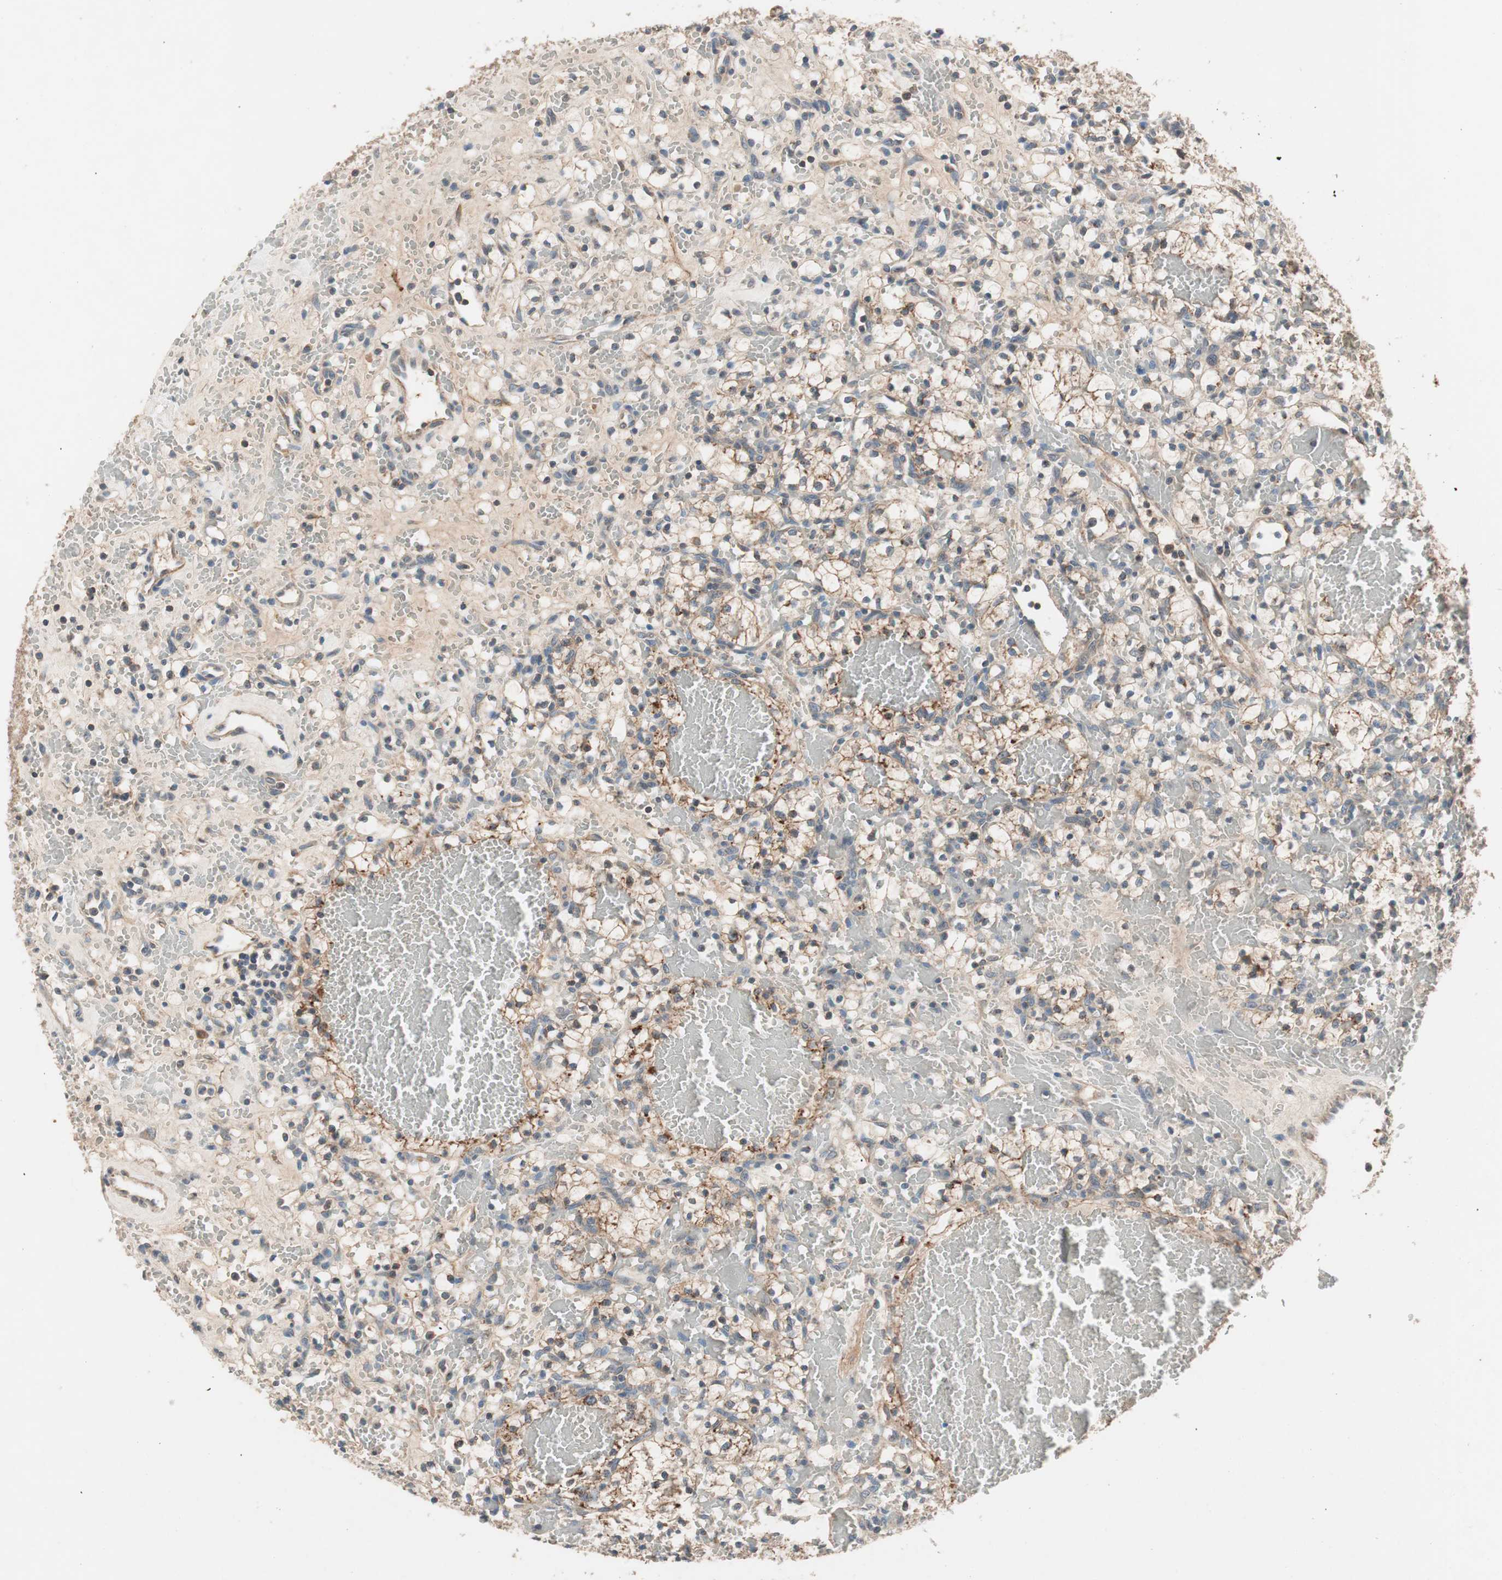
{"staining": {"intensity": "moderate", "quantity": ">75%", "location": "cytoplasmic/membranous"}, "tissue": "renal cancer", "cell_type": "Tumor cells", "image_type": "cancer", "snomed": [{"axis": "morphology", "description": "Adenocarcinoma, NOS"}, {"axis": "topography", "description": "Kidney"}], "caption": "Protein staining of renal cancer (adenocarcinoma) tissue displays moderate cytoplasmic/membranous expression in approximately >75% of tumor cells.", "gene": "HPN", "patient": {"sex": "female", "age": 60}}